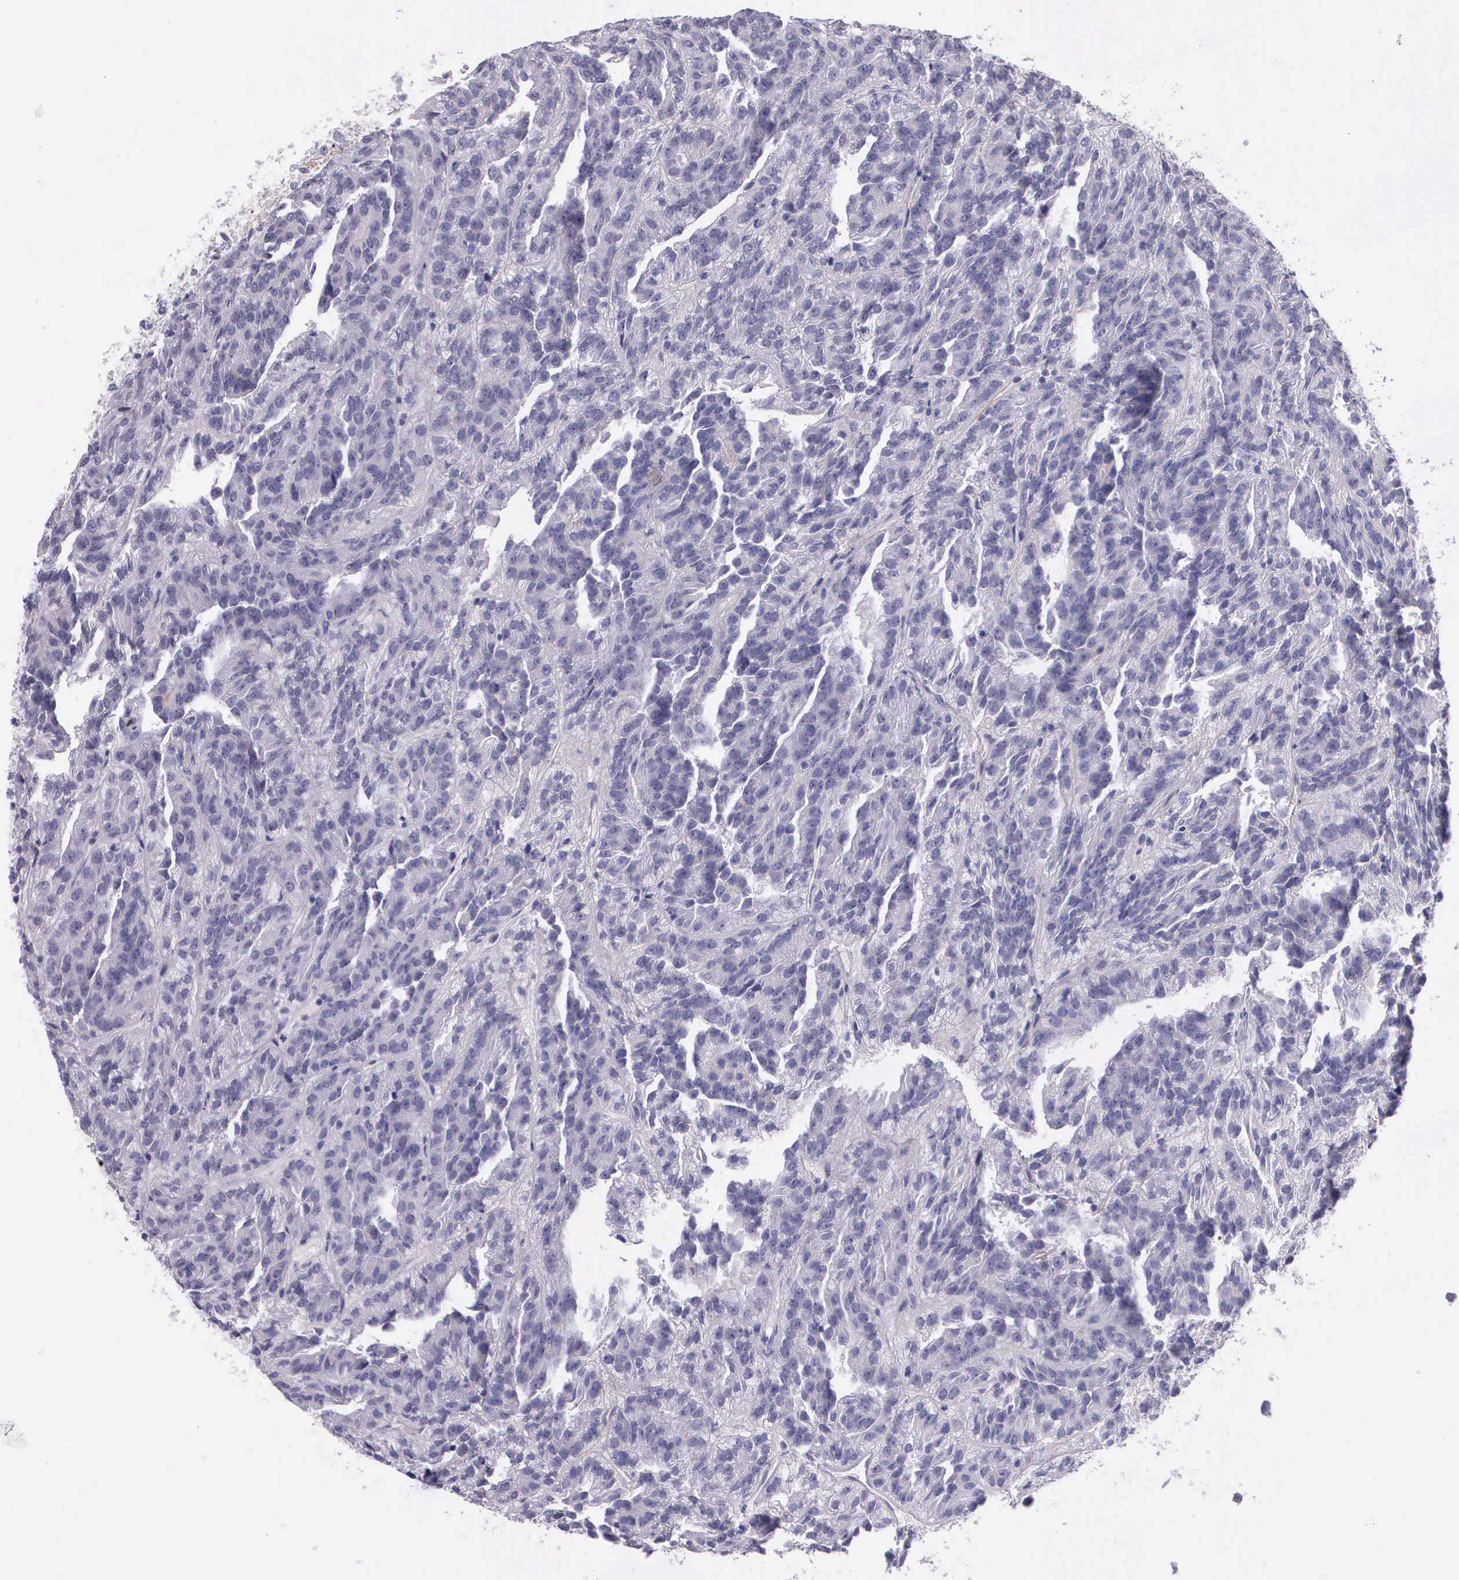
{"staining": {"intensity": "negative", "quantity": "none", "location": "none"}, "tissue": "renal cancer", "cell_type": "Tumor cells", "image_type": "cancer", "snomed": [{"axis": "morphology", "description": "Adenocarcinoma, NOS"}, {"axis": "topography", "description": "Kidney"}], "caption": "A photomicrograph of human renal adenocarcinoma is negative for staining in tumor cells. Nuclei are stained in blue.", "gene": "THSD7A", "patient": {"sex": "male", "age": 46}}